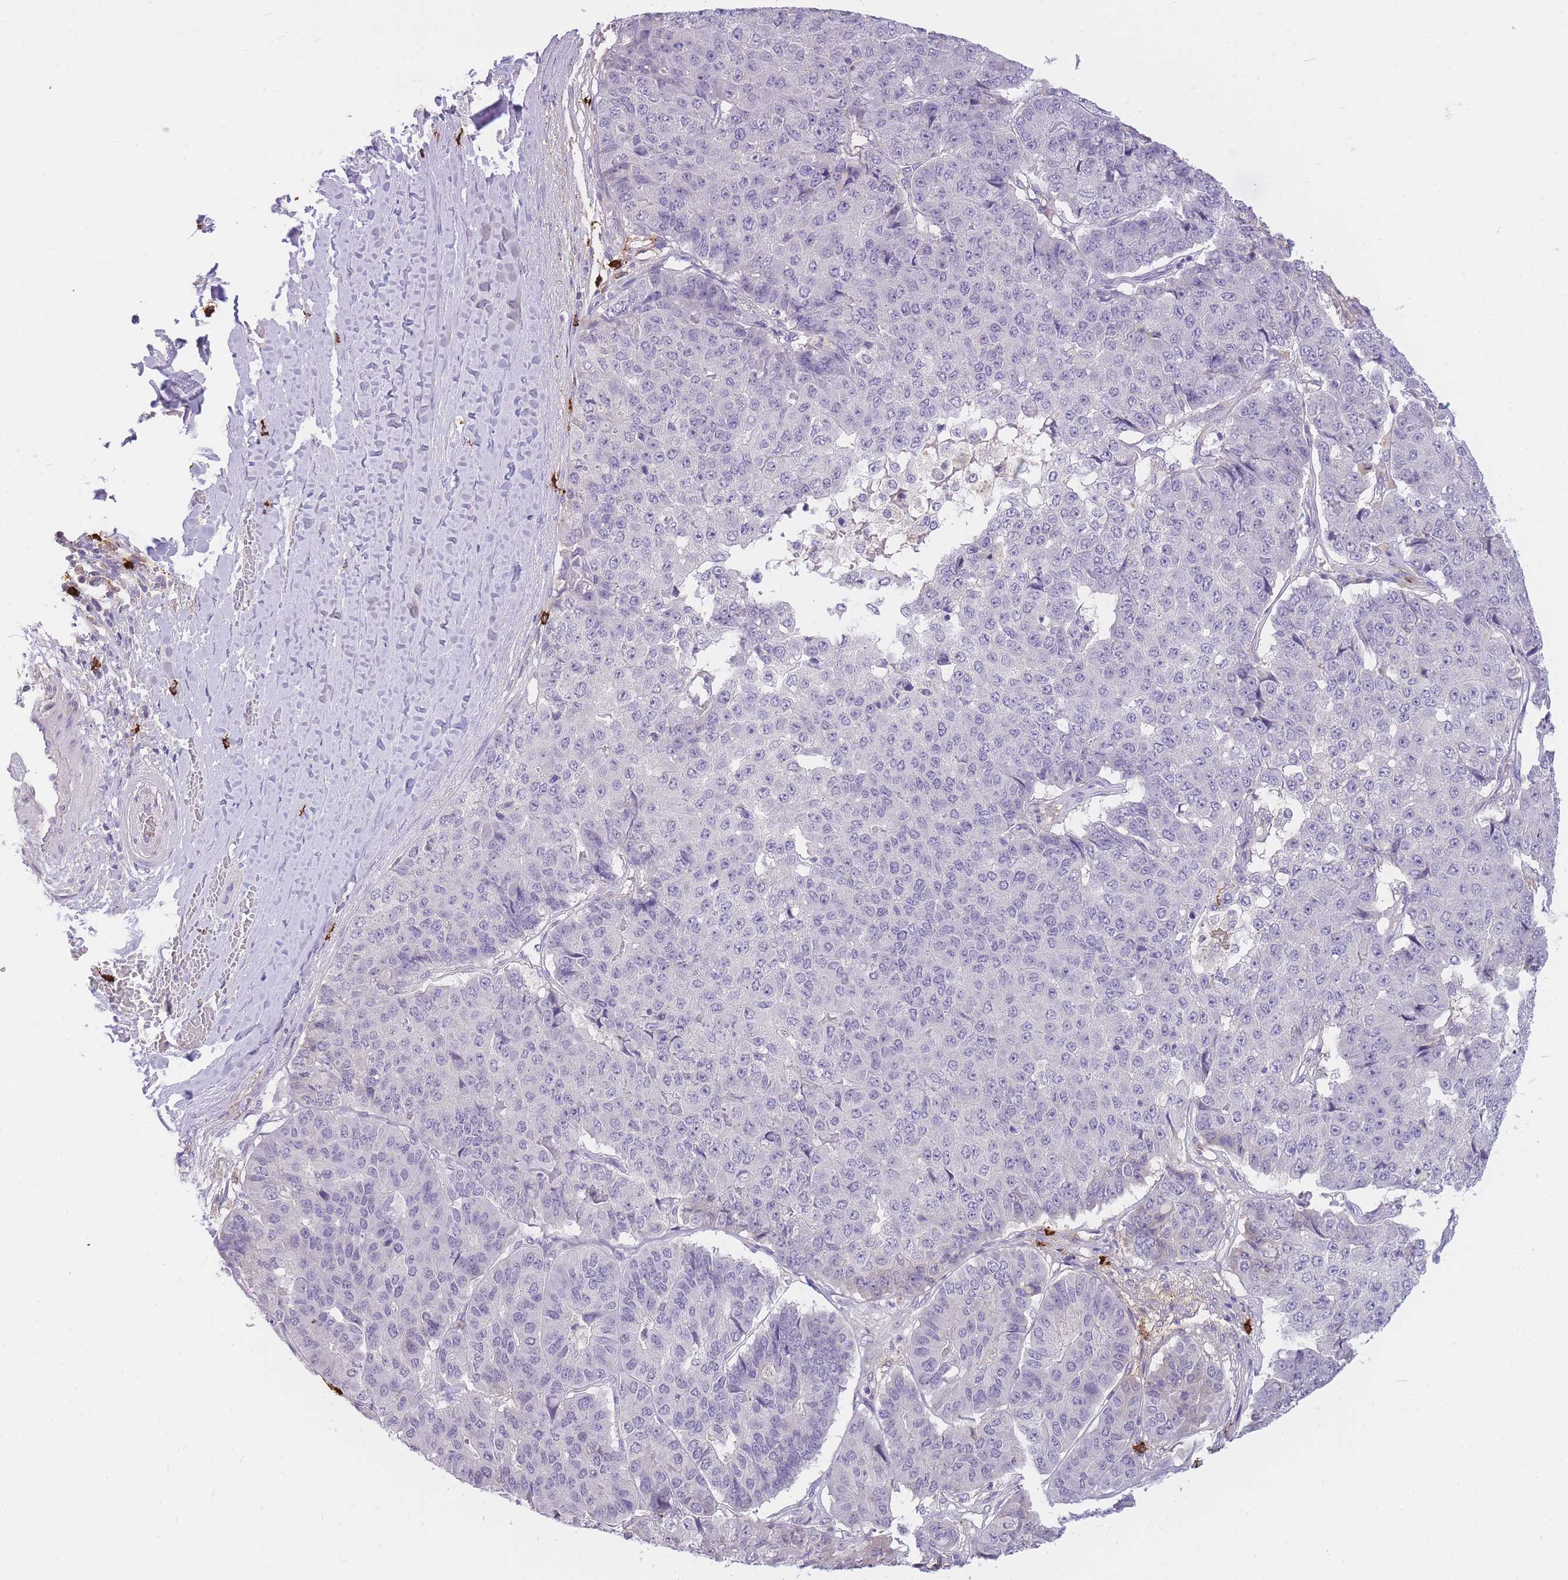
{"staining": {"intensity": "negative", "quantity": "none", "location": "none"}, "tissue": "pancreatic cancer", "cell_type": "Tumor cells", "image_type": "cancer", "snomed": [{"axis": "morphology", "description": "Adenocarcinoma, NOS"}, {"axis": "topography", "description": "Pancreas"}], "caption": "Immunohistochemistry of adenocarcinoma (pancreatic) demonstrates no staining in tumor cells. Brightfield microscopy of immunohistochemistry (IHC) stained with DAB (3,3'-diaminobenzidine) (brown) and hematoxylin (blue), captured at high magnification.", "gene": "TPSD1", "patient": {"sex": "male", "age": 50}}